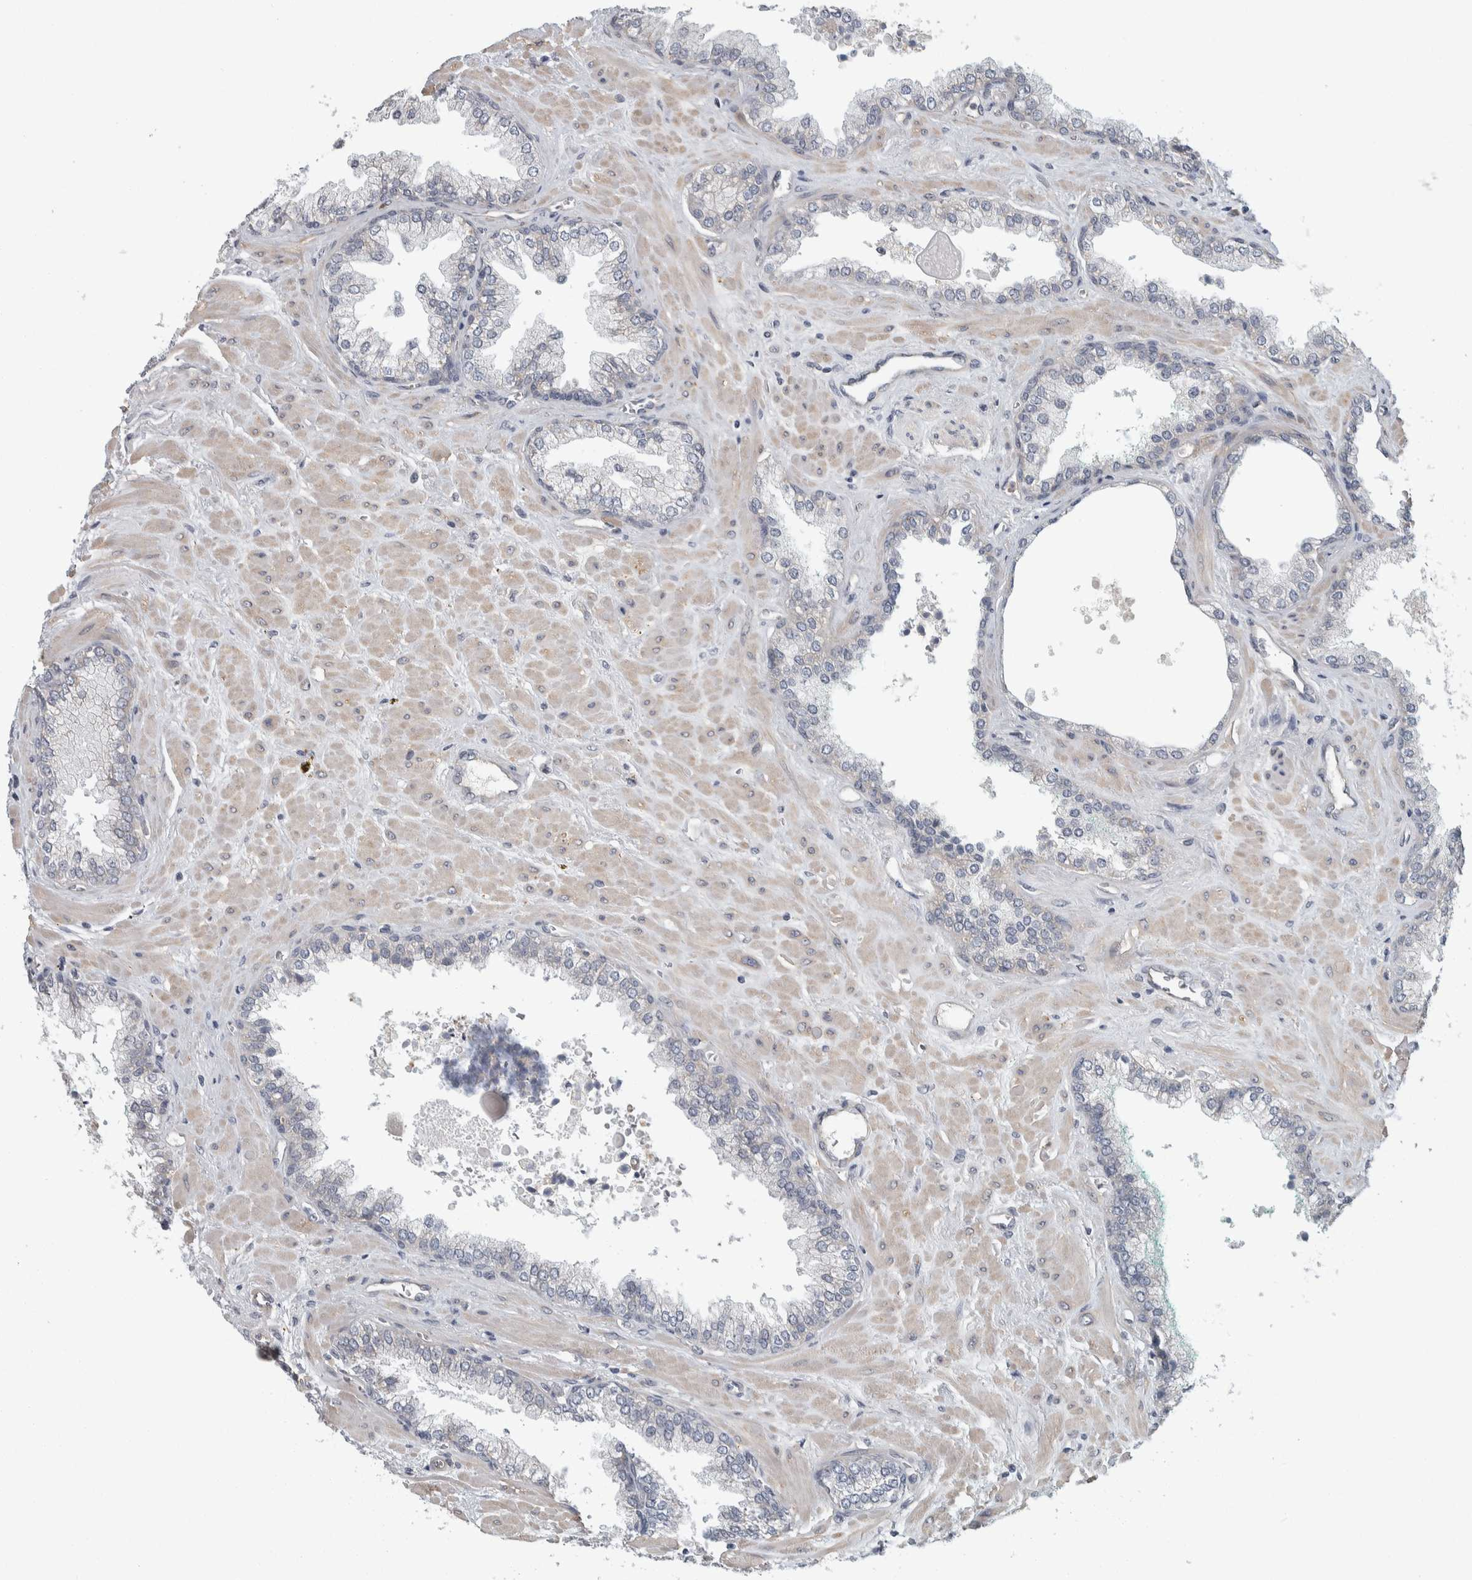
{"staining": {"intensity": "negative", "quantity": "none", "location": "none"}, "tissue": "prostate cancer", "cell_type": "Tumor cells", "image_type": "cancer", "snomed": [{"axis": "morphology", "description": "Adenocarcinoma, Low grade"}, {"axis": "topography", "description": "Prostate"}], "caption": "This is an immunohistochemistry image of human prostate low-grade adenocarcinoma. There is no staining in tumor cells.", "gene": "KCNJ3", "patient": {"sex": "male", "age": 71}}